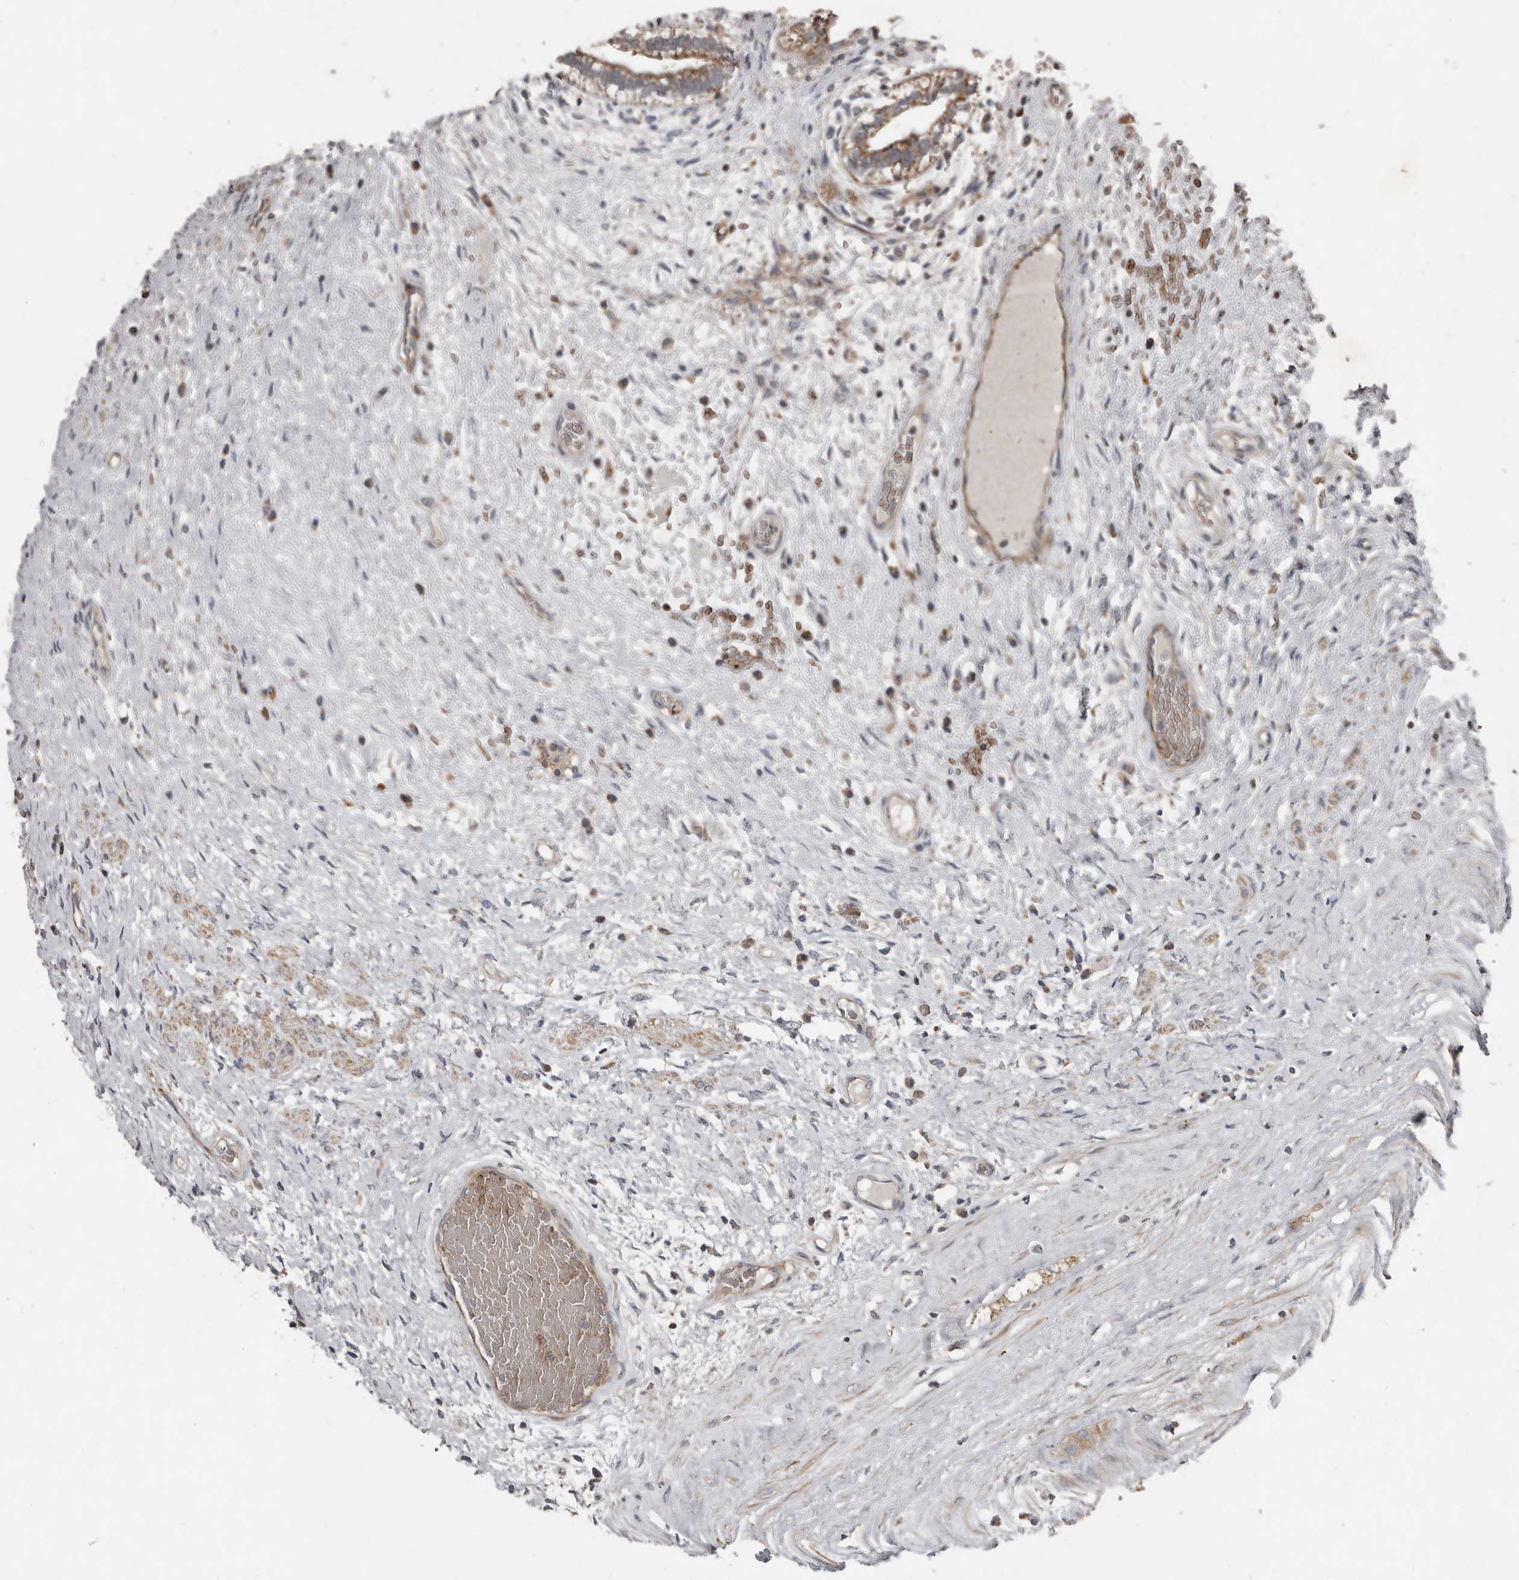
{"staining": {"intensity": "moderate", "quantity": ">75%", "location": "cytoplasmic/membranous"}, "tissue": "testis cancer", "cell_type": "Tumor cells", "image_type": "cancer", "snomed": [{"axis": "morphology", "description": "Carcinoma, Embryonal, NOS"}, {"axis": "topography", "description": "Testis"}], "caption": "A histopathology image of human embryonal carcinoma (testis) stained for a protein shows moderate cytoplasmic/membranous brown staining in tumor cells.", "gene": "FBXO31", "patient": {"sex": "male", "age": 26}}